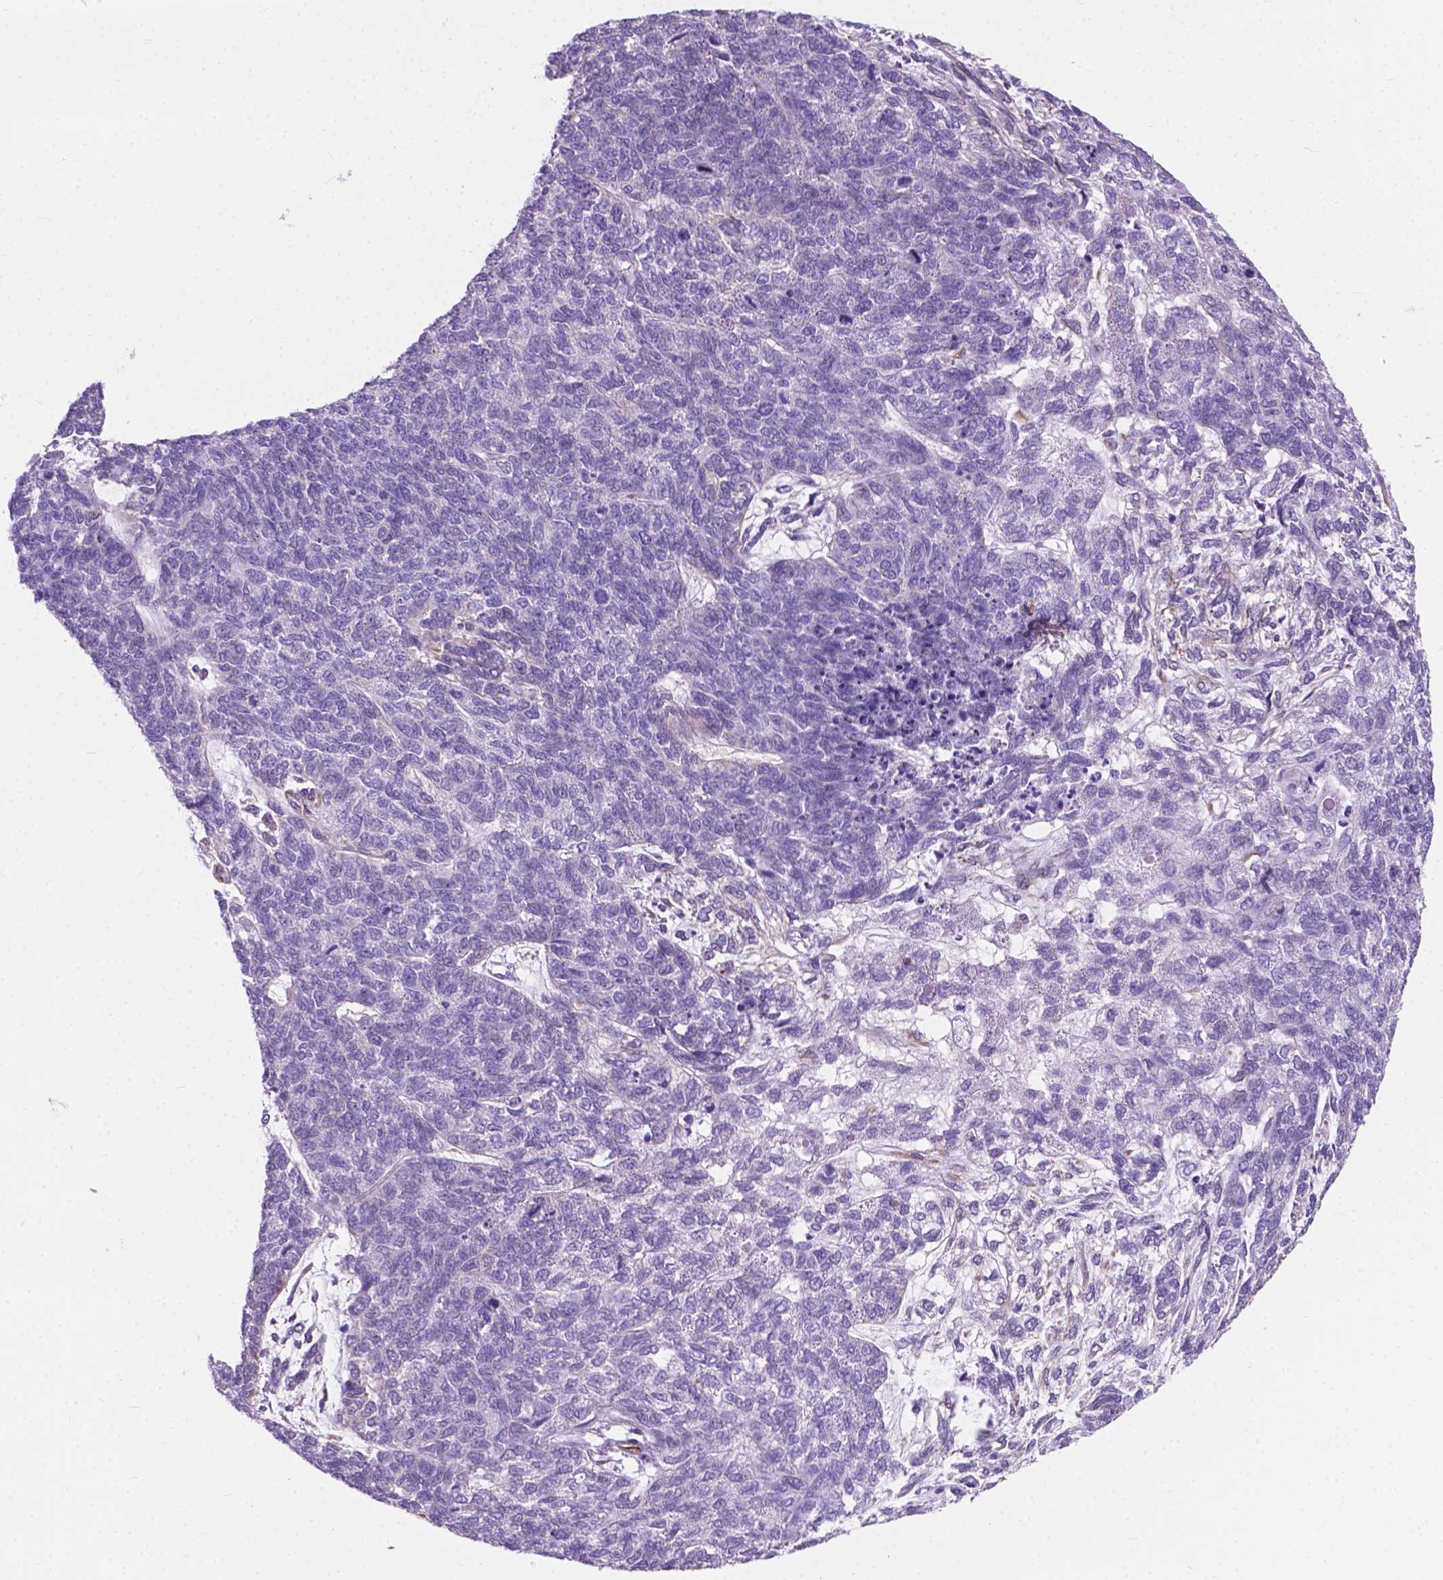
{"staining": {"intensity": "negative", "quantity": "none", "location": "none"}, "tissue": "cervical cancer", "cell_type": "Tumor cells", "image_type": "cancer", "snomed": [{"axis": "morphology", "description": "Squamous cell carcinoma, NOS"}, {"axis": "topography", "description": "Cervix"}], "caption": "This is a image of immunohistochemistry staining of squamous cell carcinoma (cervical), which shows no positivity in tumor cells.", "gene": "AMOT", "patient": {"sex": "female", "age": 63}}